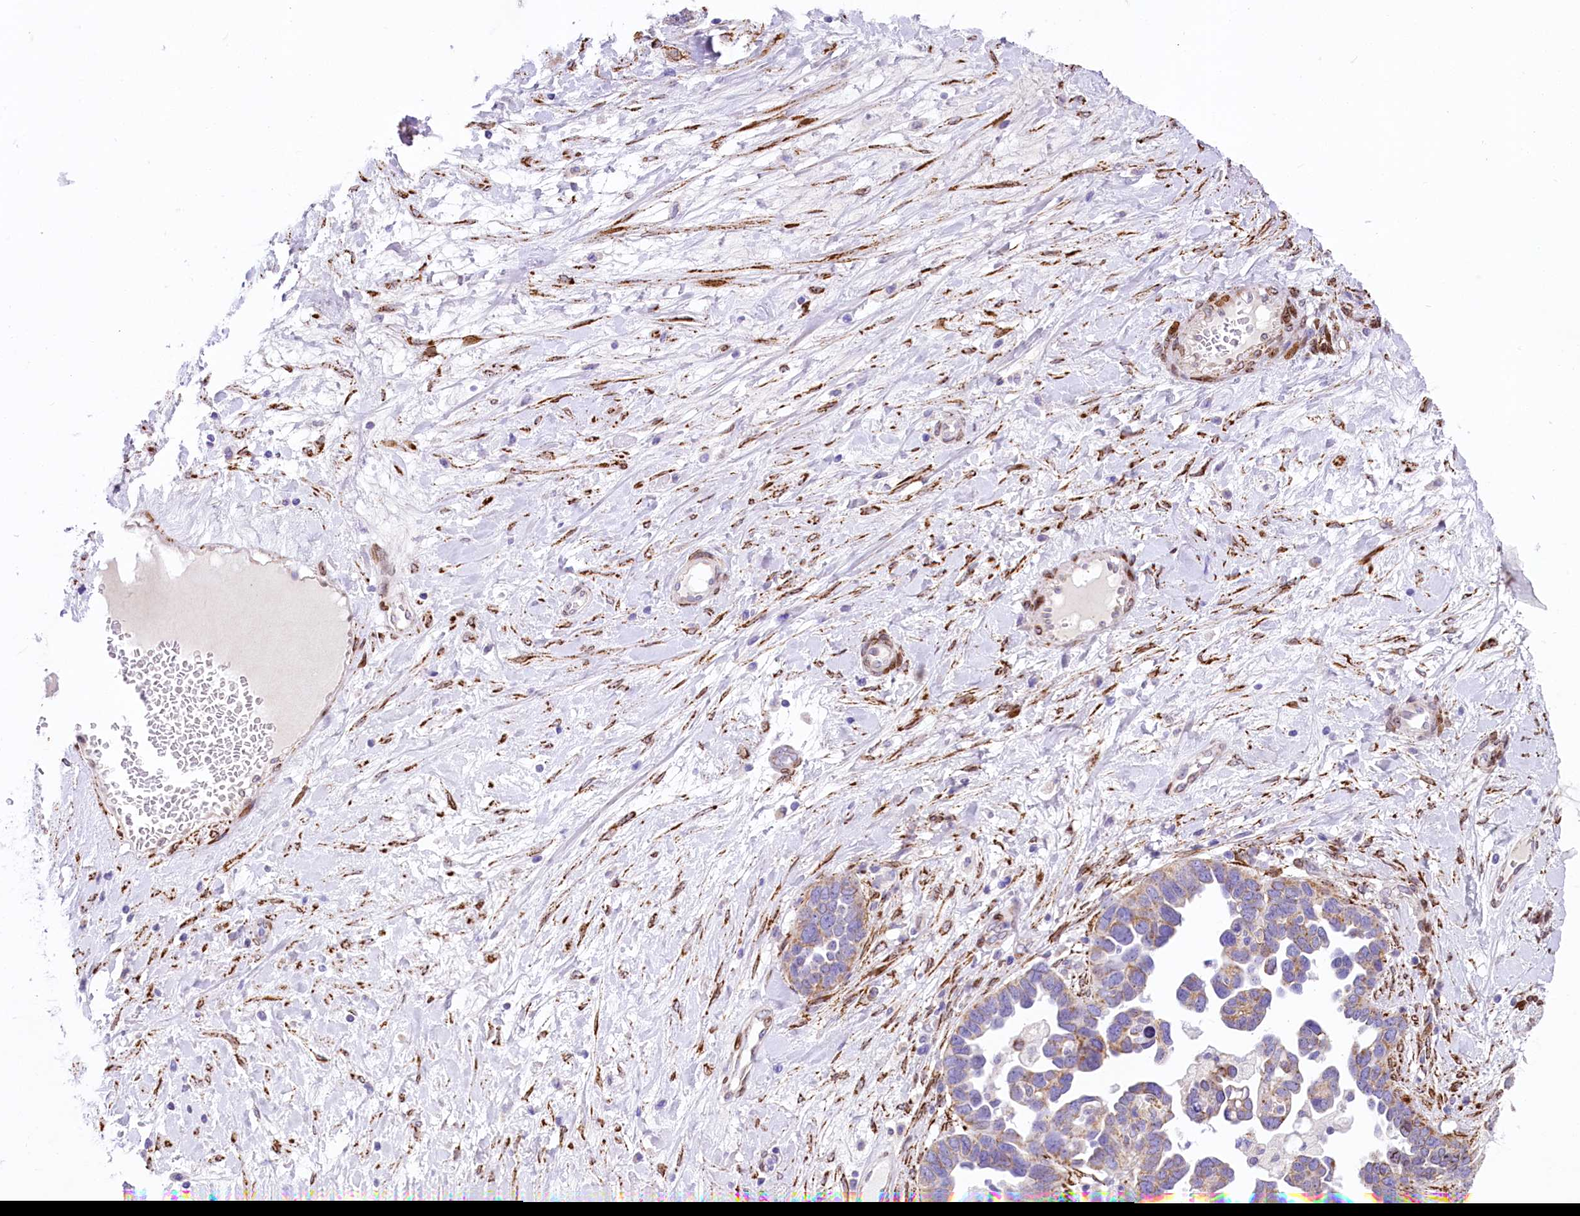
{"staining": {"intensity": "weak", "quantity": "25%-75%", "location": "cytoplasmic/membranous"}, "tissue": "ovarian cancer", "cell_type": "Tumor cells", "image_type": "cancer", "snomed": [{"axis": "morphology", "description": "Cystadenocarcinoma, serous, NOS"}, {"axis": "topography", "description": "Ovary"}], "caption": "Ovarian cancer stained for a protein demonstrates weak cytoplasmic/membranous positivity in tumor cells.", "gene": "PPIP5K2", "patient": {"sex": "female", "age": 54}}